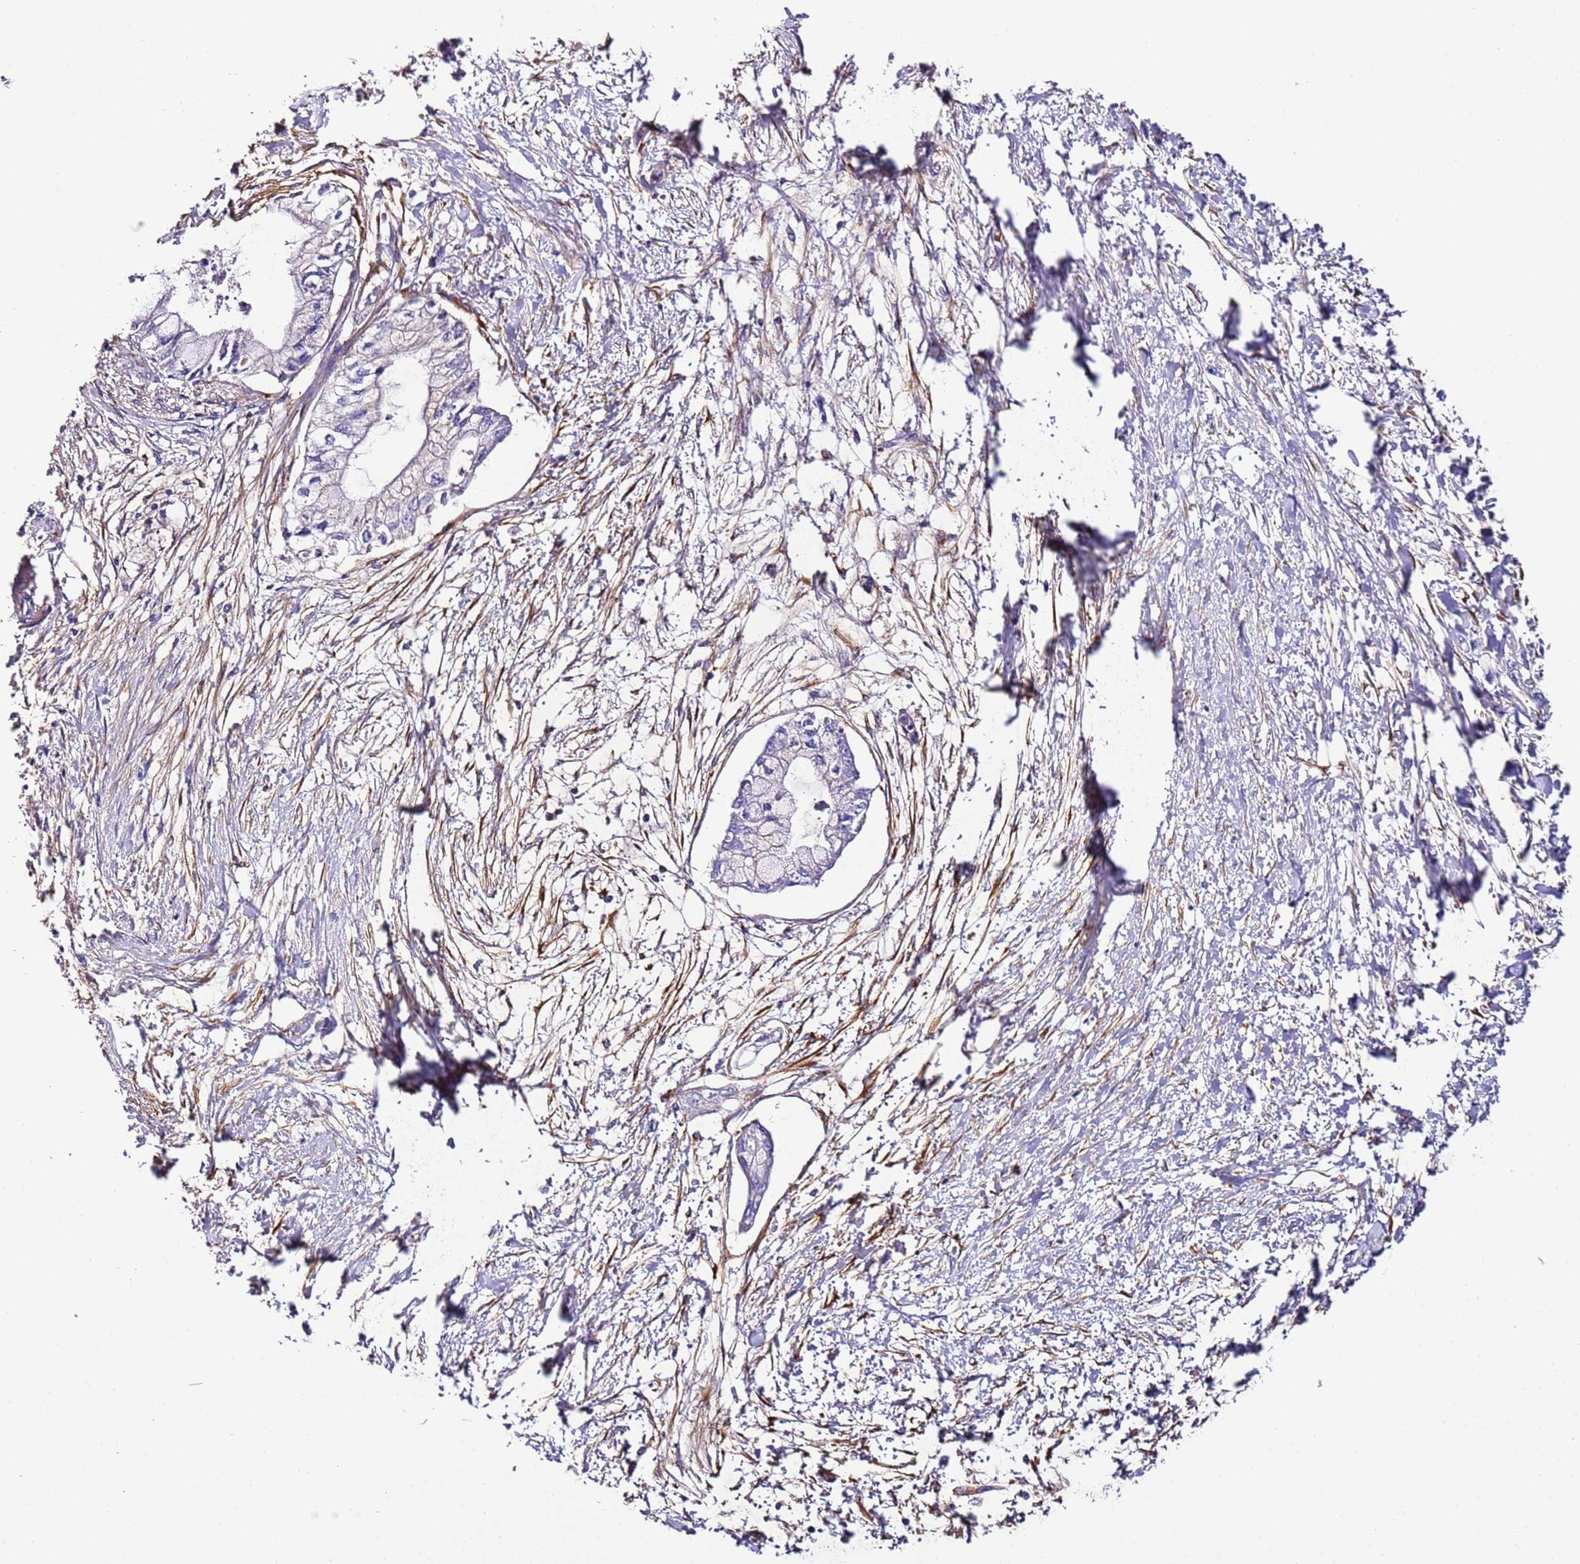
{"staining": {"intensity": "negative", "quantity": "none", "location": "none"}, "tissue": "pancreatic cancer", "cell_type": "Tumor cells", "image_type": "cancer", "snomed": [{"axis": "morphology", "description": "Adenocarcinoma, NOS"}, {"axis": "topography", "description": "Pancreas"}], "caption": "IHC micrograph of neoplastic tissue: human pancreatic adenocarcinoma stained with DAB (3,3'-diaminobenzidine) exhibits no significant protein staining in tumor cells.", "gene": "FAM174C", "patient": {"sex": "male", "age": 48}}